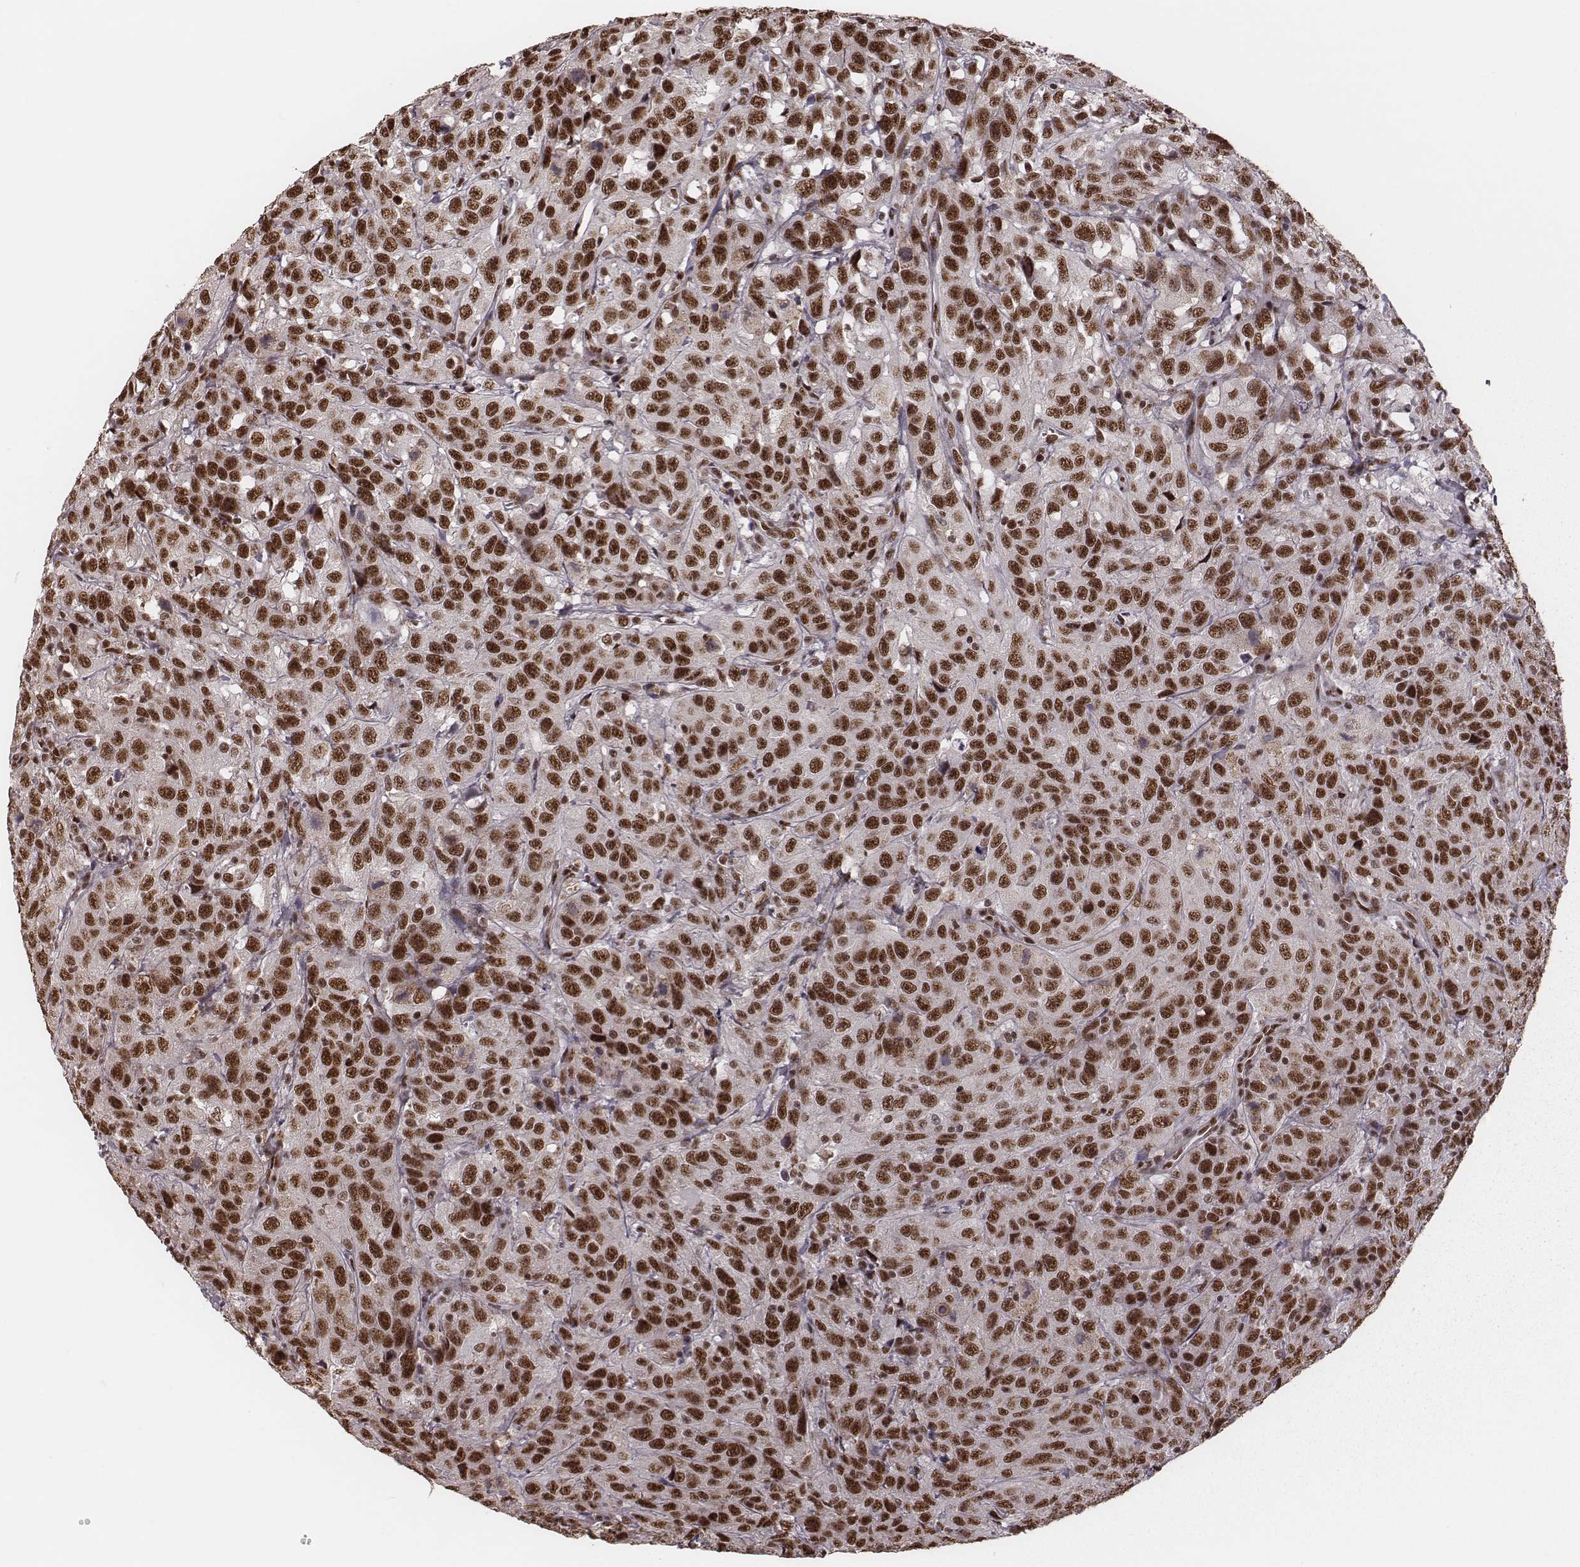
{"staining": {"intensity": "strong", "quantity": ">75%", "location": "nuclear"}, "tissue": "urothelial cancer", "cell_type": "Tumor cells", "image_type": "cancer", "snomed": [{"axis": "morphology", "description": "Urothelial carcinoma, NOS"}, {"axis": "morphology", "description": "Urothelial carcinoma, High grade"}, {"axis": "topography", "description": "Urinary bladder"}], "caption": "Protein staining of urothelial cancer tissue exhibits strong nuclear staining in about >75% of tumor cells. (IHC, brightfield microscopy, high magnification).", "gene": "LUC7L", "patient": {"sex": "female", "age": 73}}